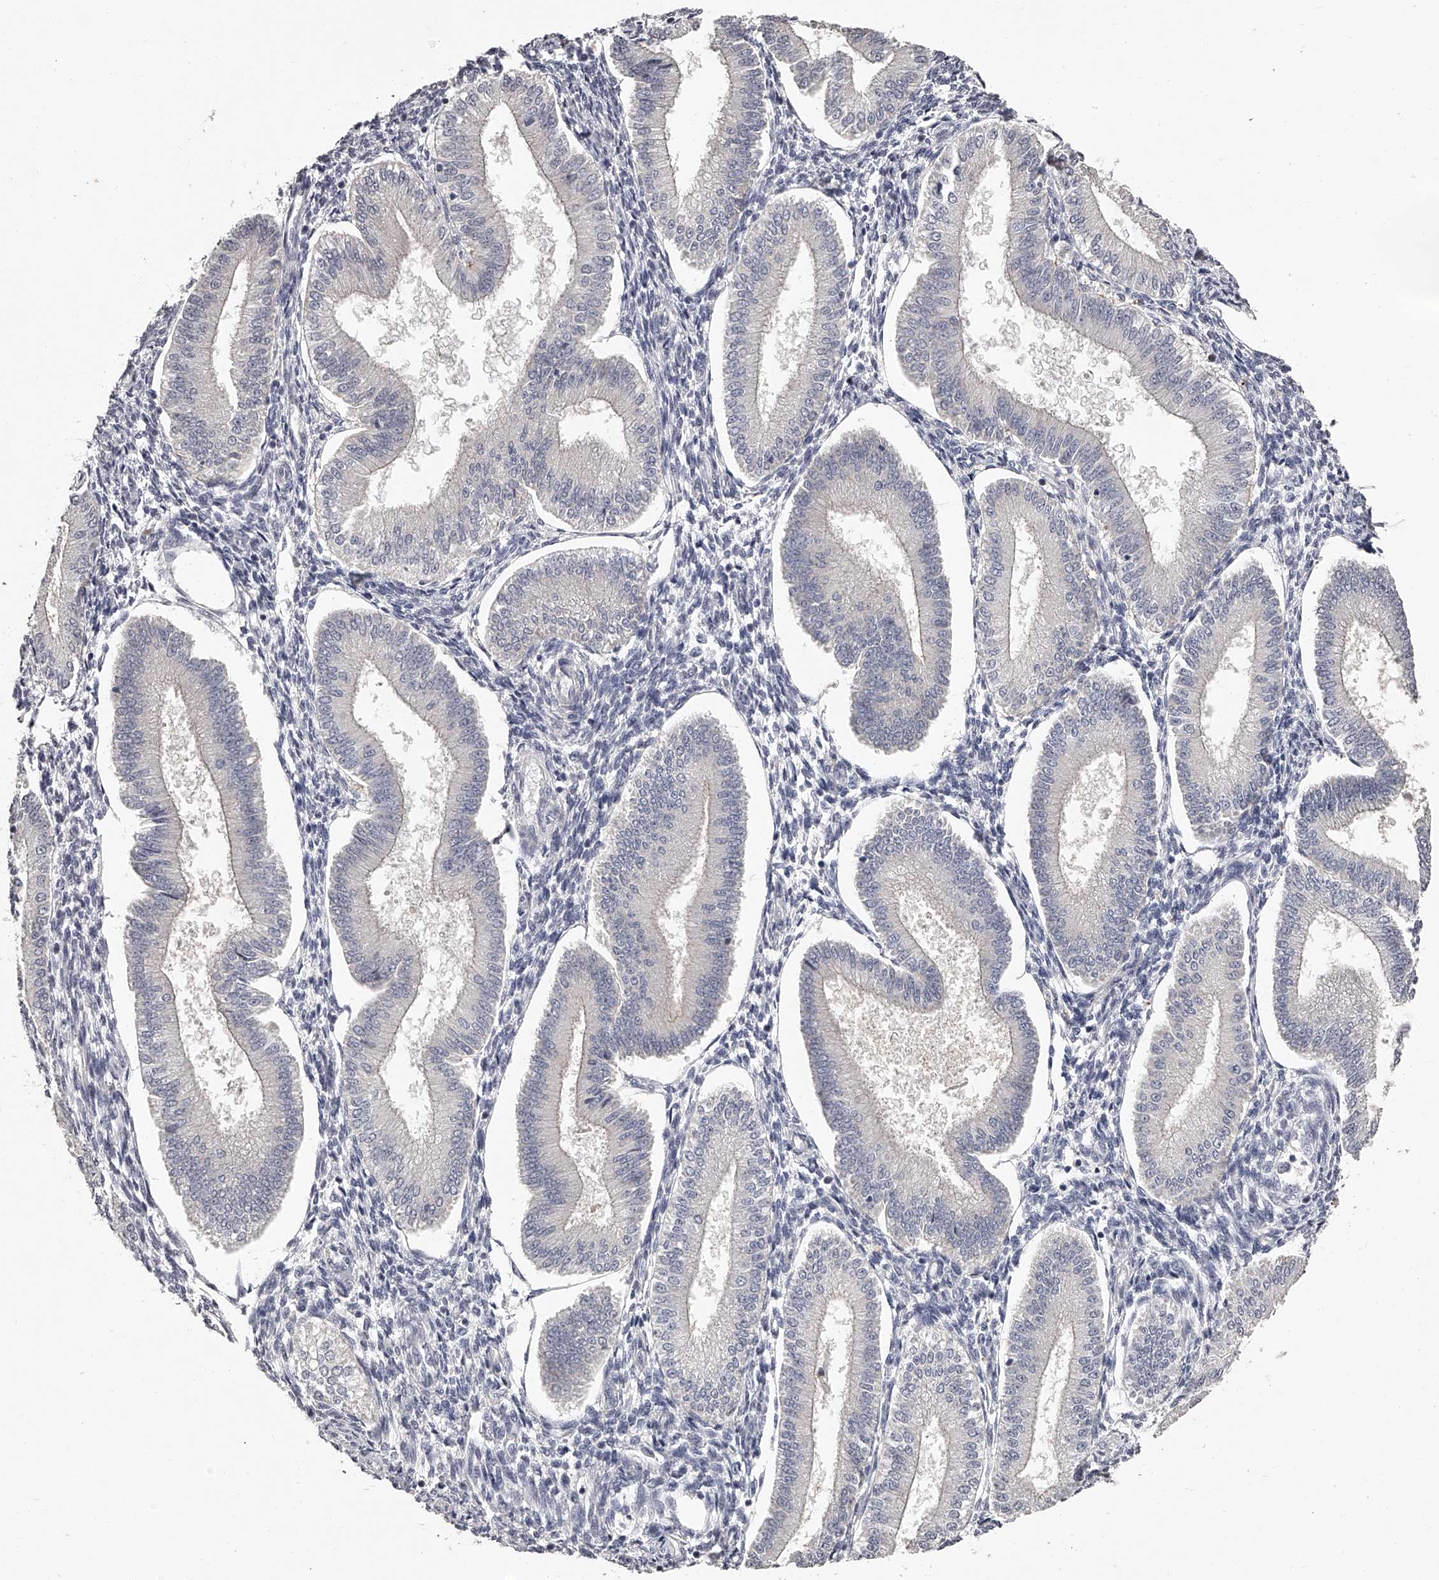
{"staining": {"intensity": "negative", "quantity": "none", "location": "none"}, "tissue": "endometrium", "cell_type": "Cells in endometrial stroma", "image_type": "normal", "snomed": [{"axis": "morphology", "description": "Normal tissue, NOS"}, {"axis": "topography", "description": "Endometrium"}], "caption": "An immunohistochemistry (IHC) photomicrograph of benign endometrium is shown. There is no staining in cells in endometrial stroma of endometrium.", "gene": "NT5DC1", "patient": {"sex": "female", "age": 39}}